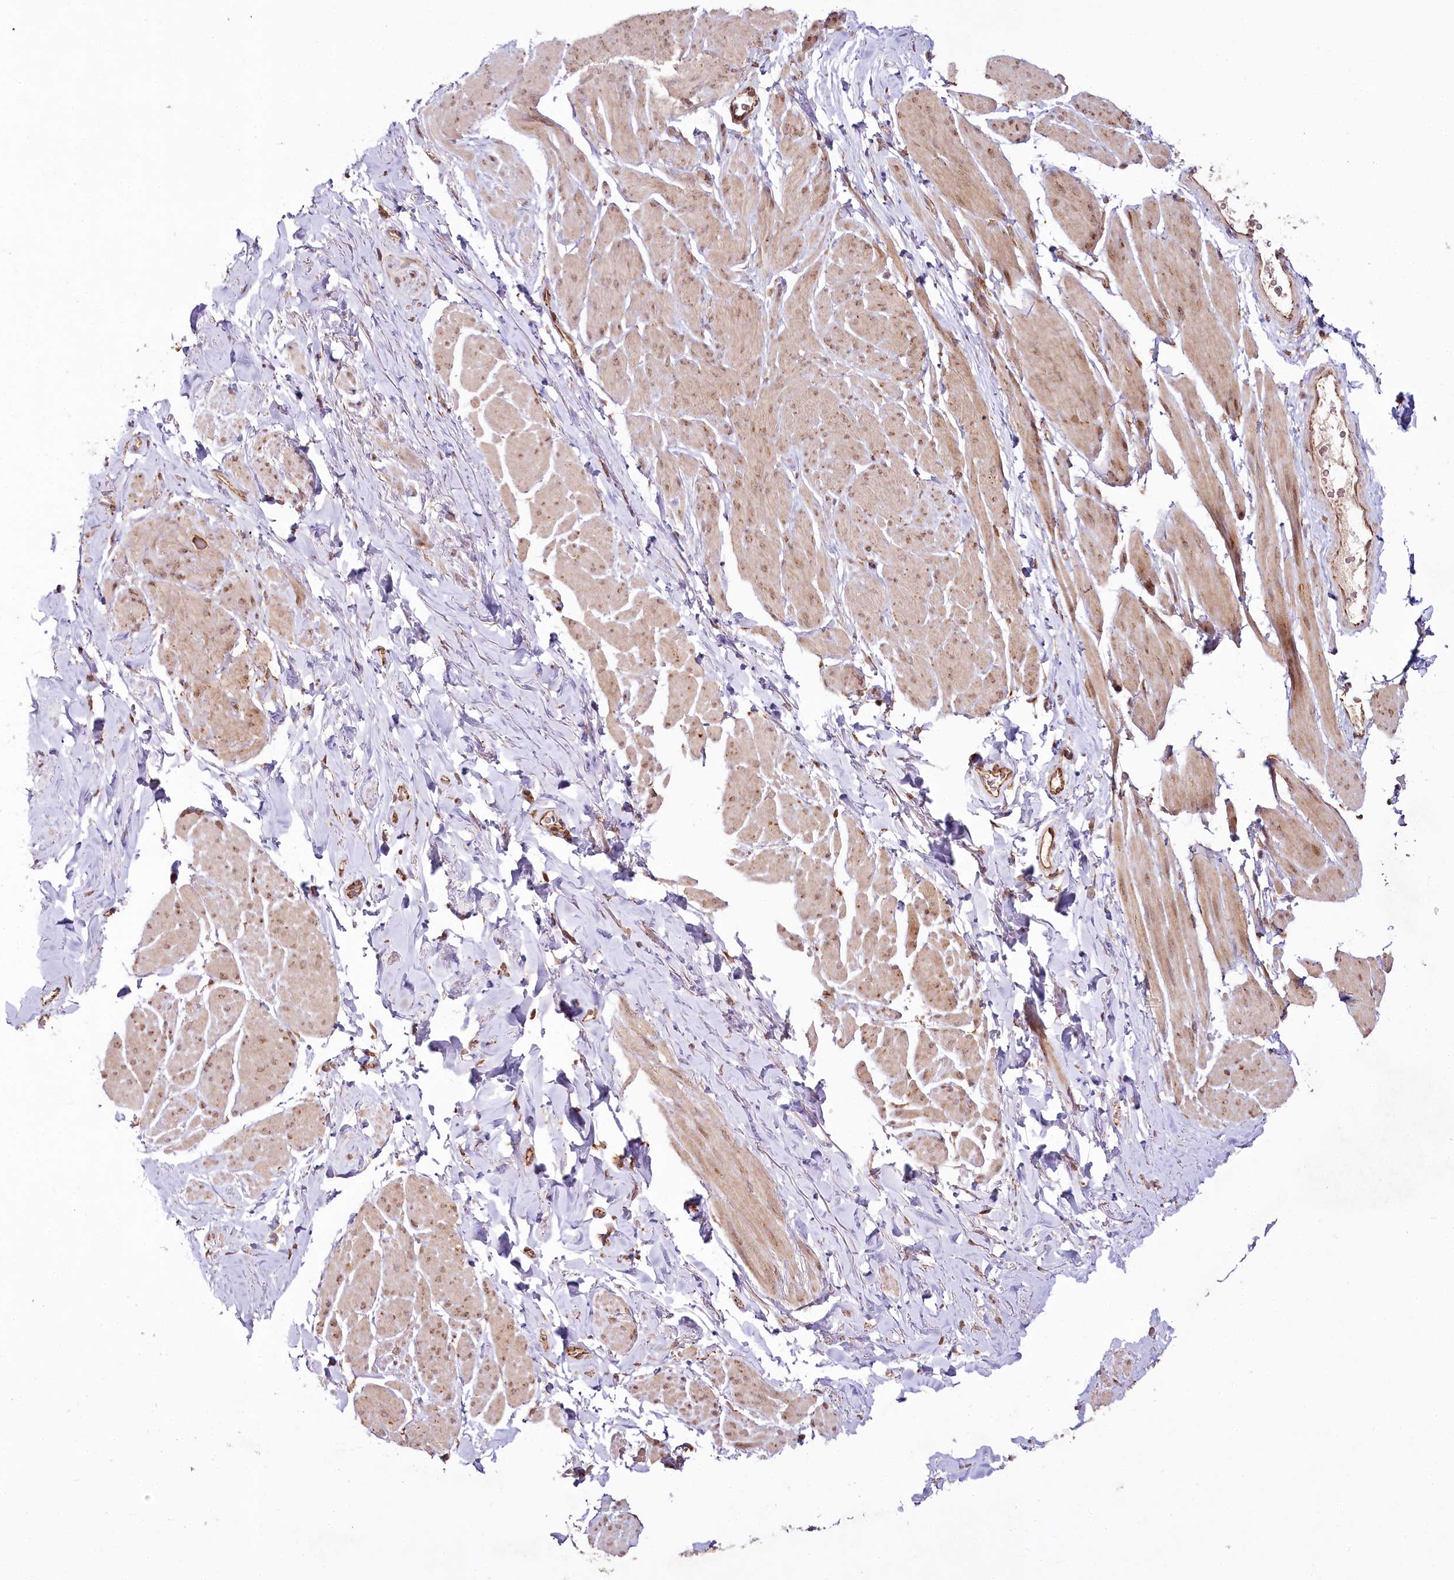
{"staining": {"intensity": "moderate", "quantity": "25%-75%", "location": "cytoplasmic/membranous,nuclear"}, "tissue": "smooth muscle", "cell_type": "Smooth muscle cells", "image_type": "normal", "snomed": [{"axis": "morphology", "description": "Normal tissue, NOS"}, {"axis": "topography", "description": "Smooth muscle"}, {"axis": "topography", "description": "Peripheral nerve tissue"}], "caption": "Brown immunohistochemical staining in unremarkable smooth muscle exhibits moderate cytoplasmic/membranous,nuclear positivity in about 25%-75% of smooth muscle cells. (brown staining indicates protein expression, while blue staining denotes nuclei).", "gene": "ALKBH8", "patient": {"sex": "male", "age": 69}}